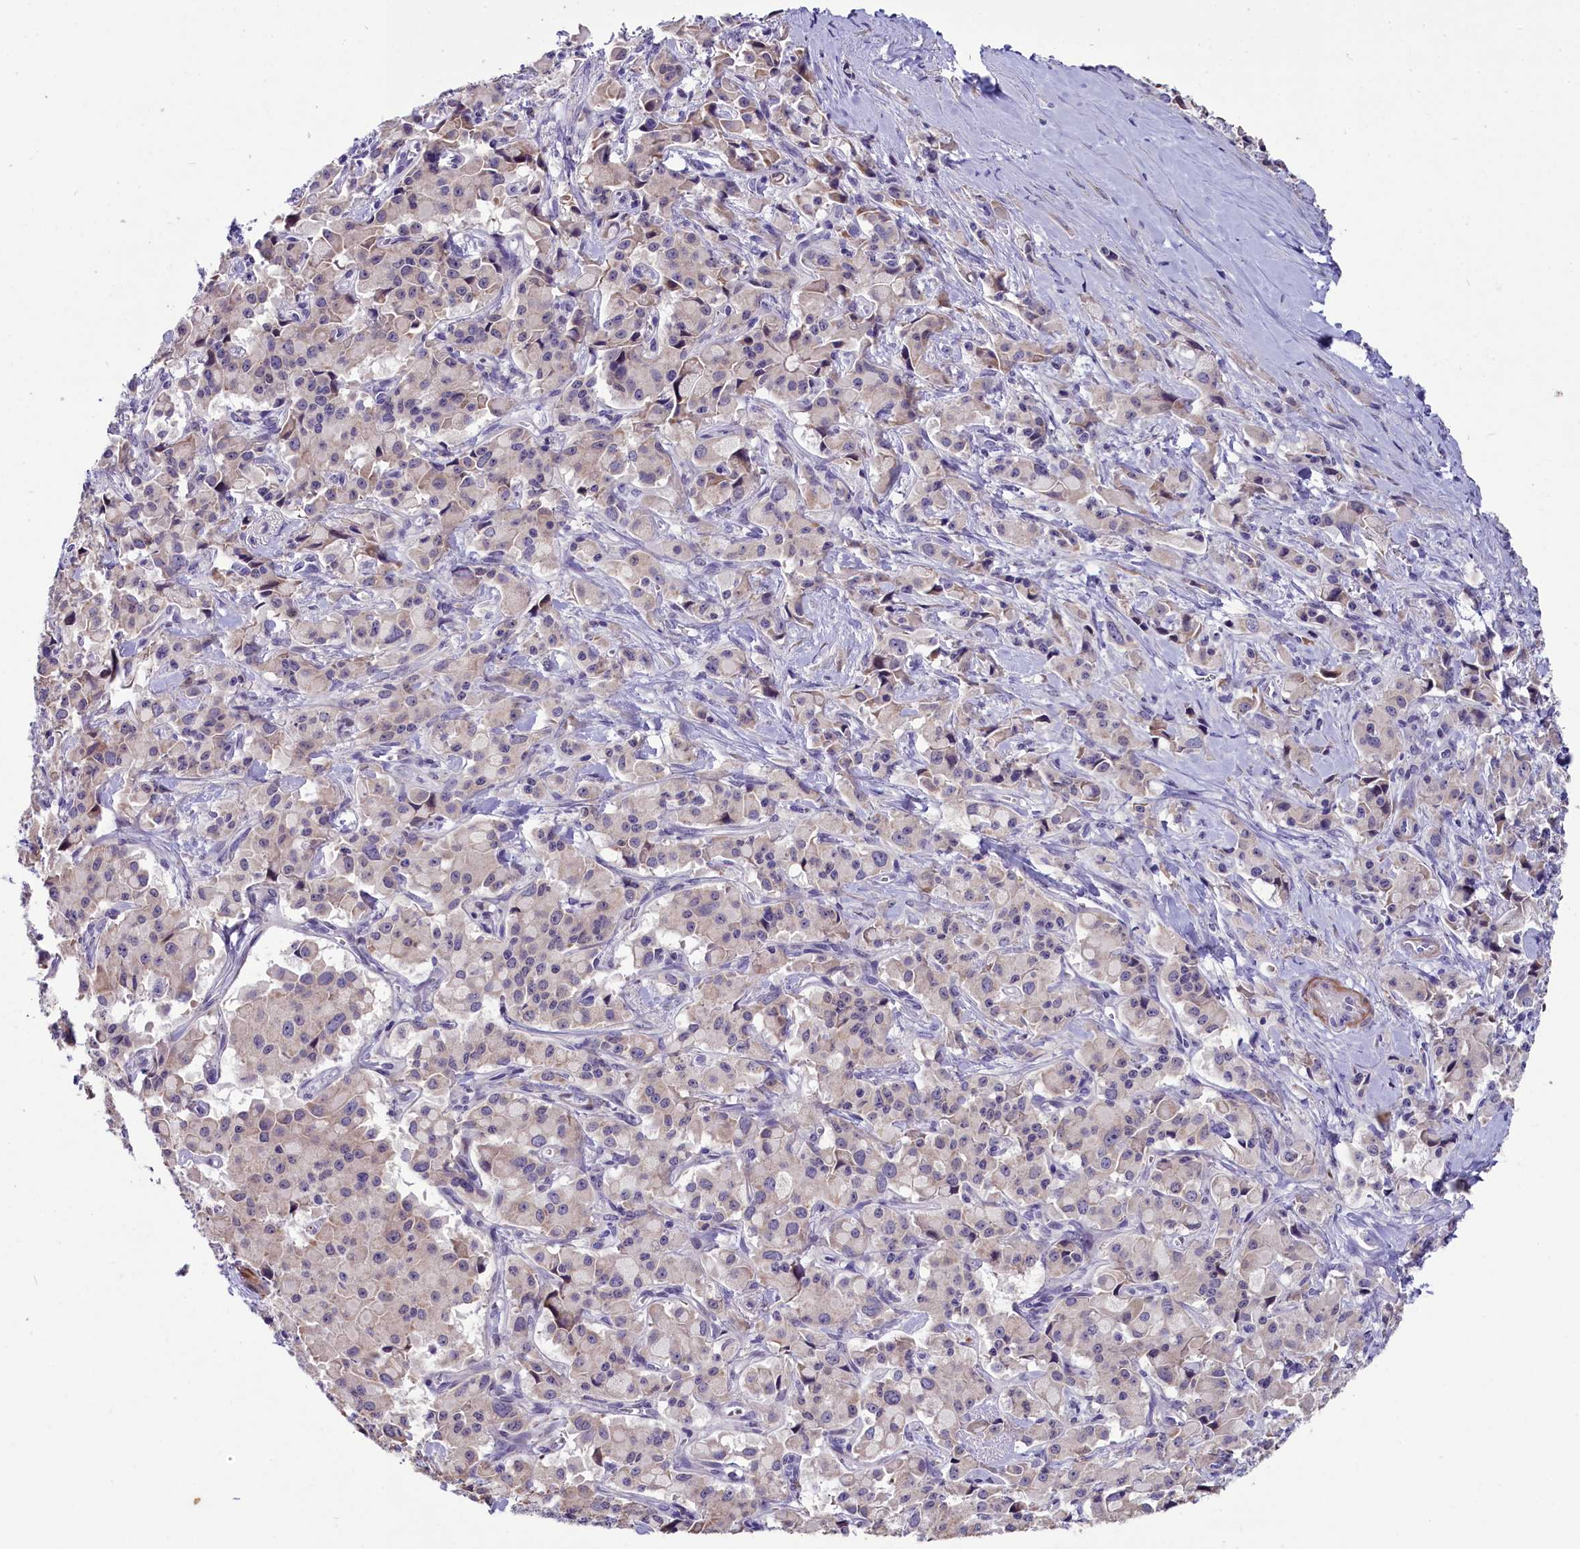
{"staining": {"intensity": "negative", "quantity": "none", "location": "none"}, "tissue": "pancreatic cancer", "cell_type": "Tumor cells", "image_type": "cancer", "snomed": [{"axis": "morphology", "description": "Adenocarcinoma, NOS"}, {"axis": "topography", "description": "Pancreas"}], "caption": "Tumor cells are negative for brown protein staining in pancreatic adenocarcinoma.", "gene": "SCD5", "patient": {"sex": "male", "age": 65}}